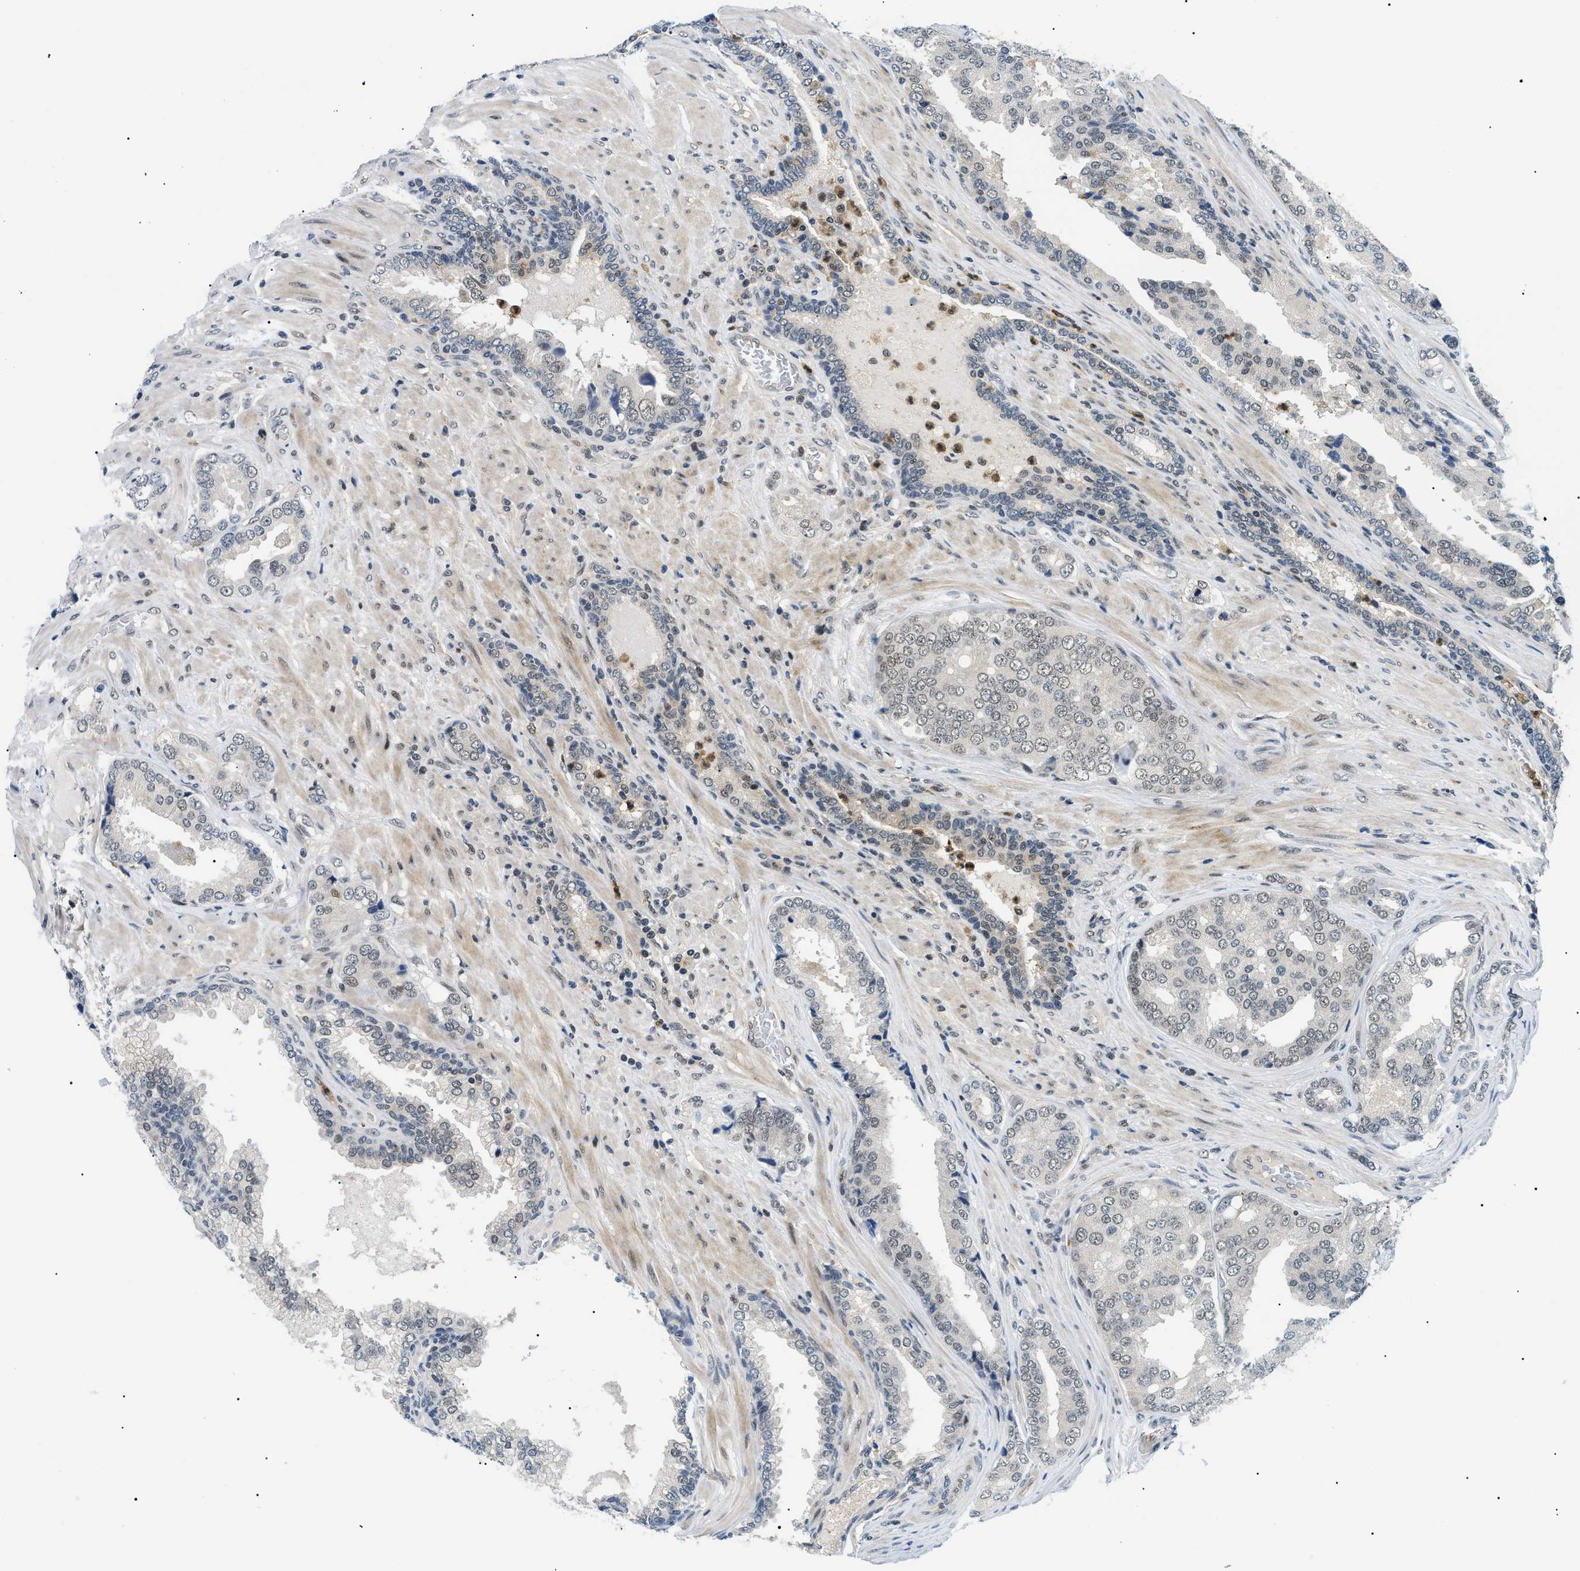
{"staining": {"intensity": "weak", "quantity": "25%-75%", "location": "nuclear"}, "tissue": "prostate cancer", "cell_type": "Tumor cells", "image_type": "cancer", "snomed": [{"axis": "morphology", "description": "Adenocarcinoma, High grade"}, {"axis": "topography", "description": "Prostate"}], "caption": "Immunohistochemical staining of prostate adenocarcinoma (high-grade) demonstrates weak nuclear protein expression in about 25%-75% of tumor cells.", "gene": "RBM15", "patient": {"sex": "male", "age": 50}}